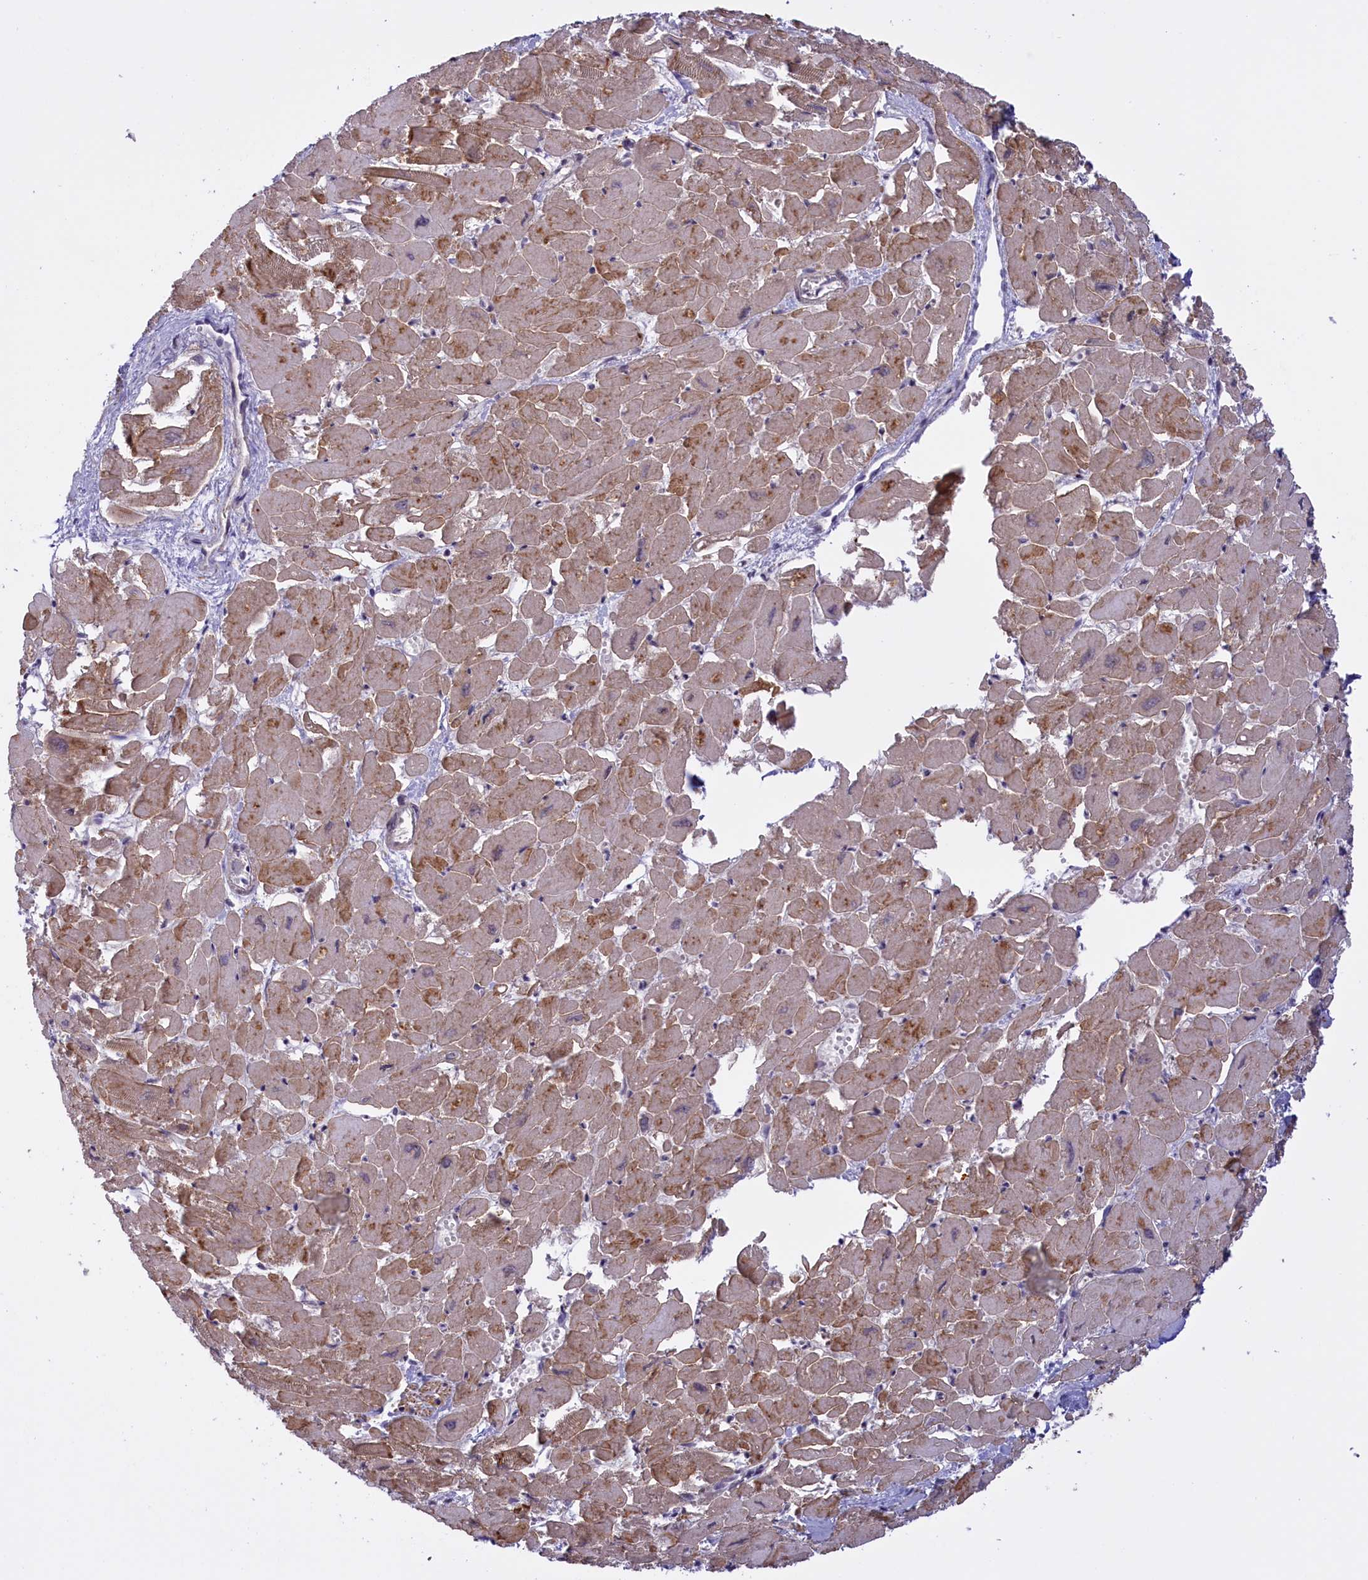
{"staining": {"intensity": "moderate", "quantity": "25%-75%", "location": "cytoplasmic/membranous"}, "tissue": "heart muscle", "cell_type": "Cardiomyocytes", "image_type": "normal", "snomed": [{"axis": "morphology", "description": "Normal tissue, NOS"}, {"axis": "topography", "description": "Heart"}], "caption": "Cardiomyocytes show medium levels of moderate cytoplasmic/membranous positivity in approximately 25%-75% of cells in normal human heart muscle. The staining is performed using DAB (3,3'-diaminobenzidine) brown chromogen to label protein expression. The nuclei are counter-stained blue using hematoxylin.", "gene": "RRAD", "patient": {"sex": "male", "age": 54}}